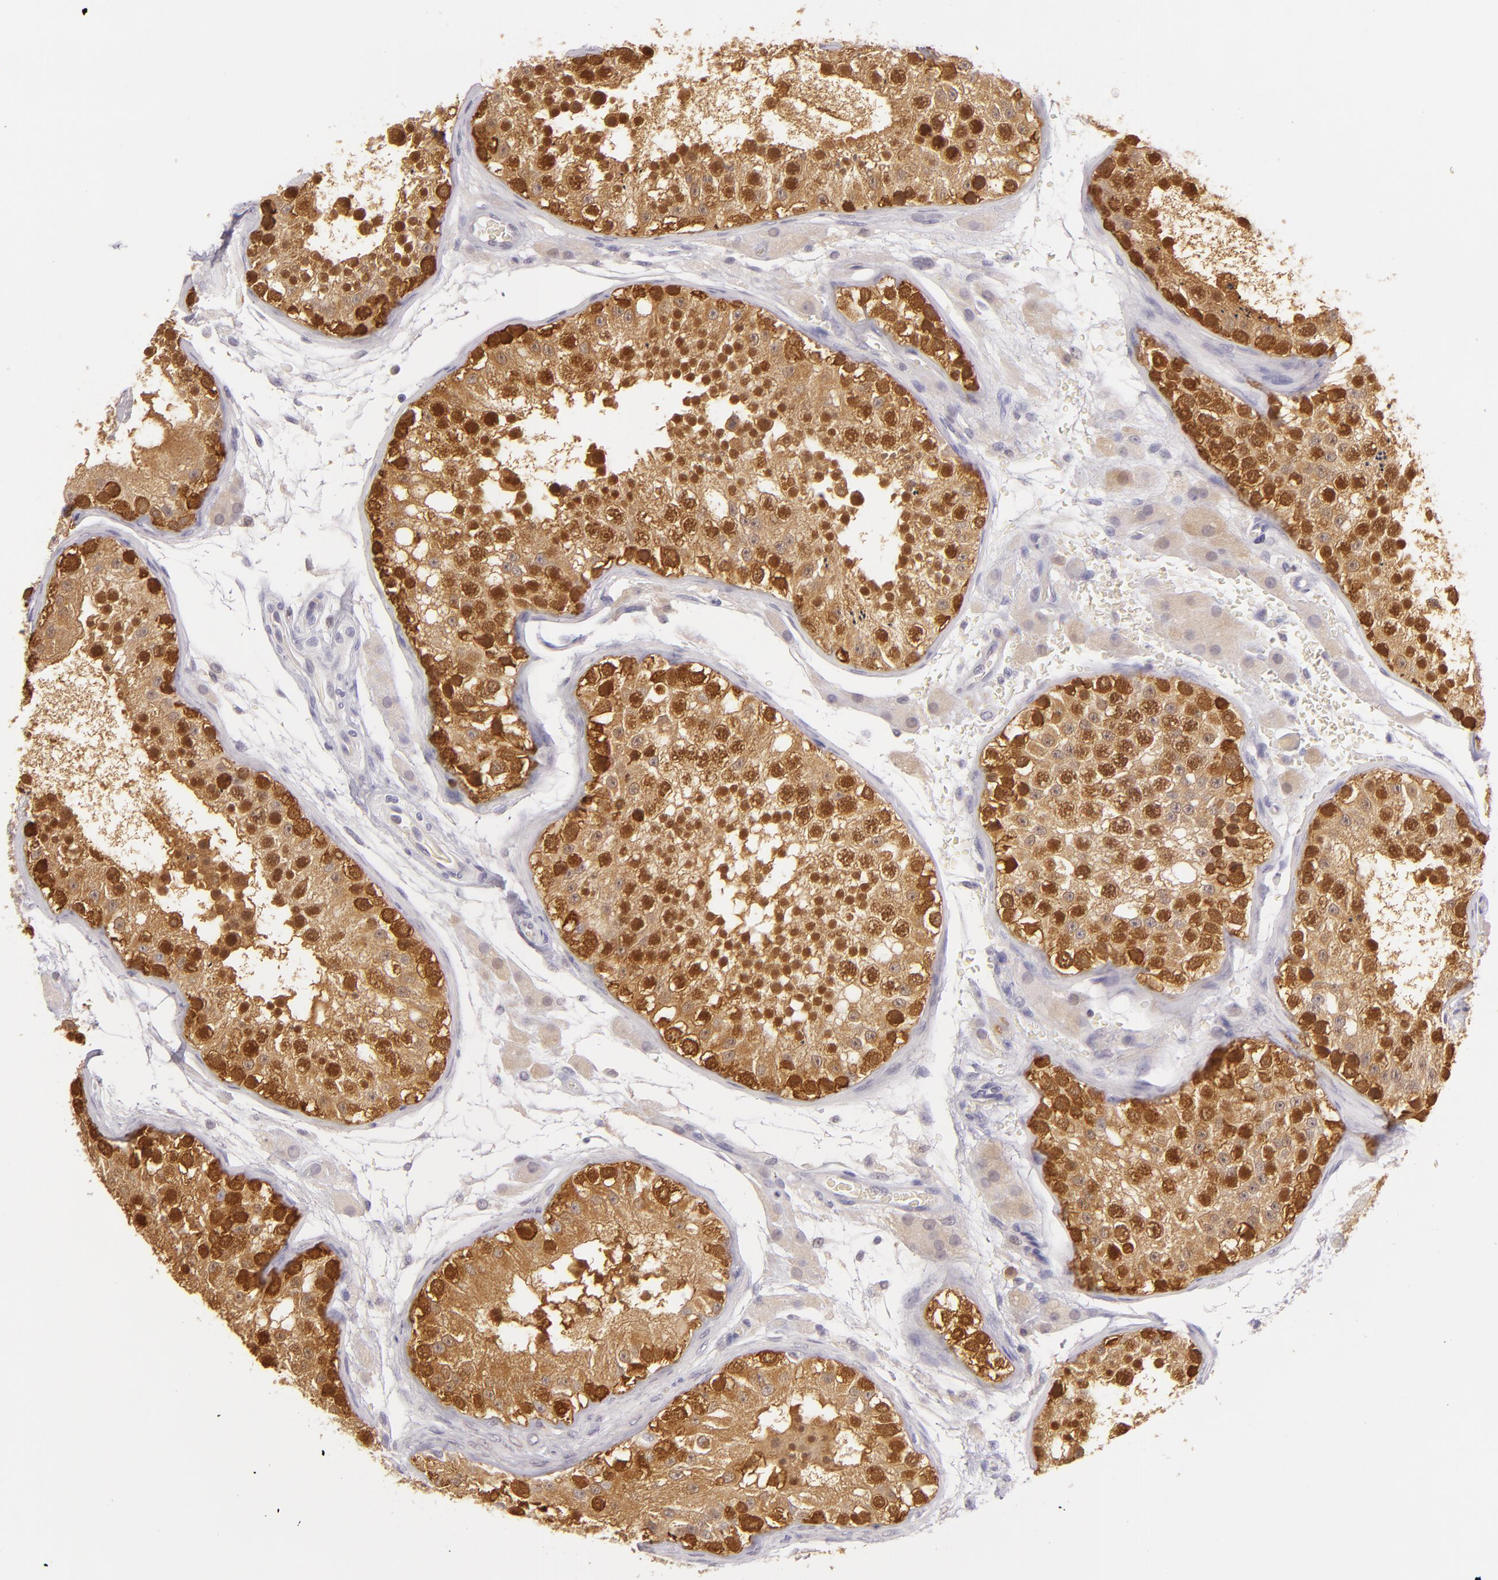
{"staining": {"intensity": "strong", "quantity": ">75%", "location": "cytoplasmic/membranous,nuclear"}, "tissue": "testis", "cell_type": "Cells in seminiferous ducts", "image_type": "normal", "snomed": [{"axis": "morphology", "description": "Normal tissue, NOS"}, {"axis": "topography", "description": "Testis"}], "caption": "Normal testis demonstrates strong cytoplasmic/membranous,nuclear staining in approximately >75% of cells in seminiferous ducts, visualized by immunohistochemistry.", "gene": "HSPH1", "patient": {"sex": "male", "age": 26}}